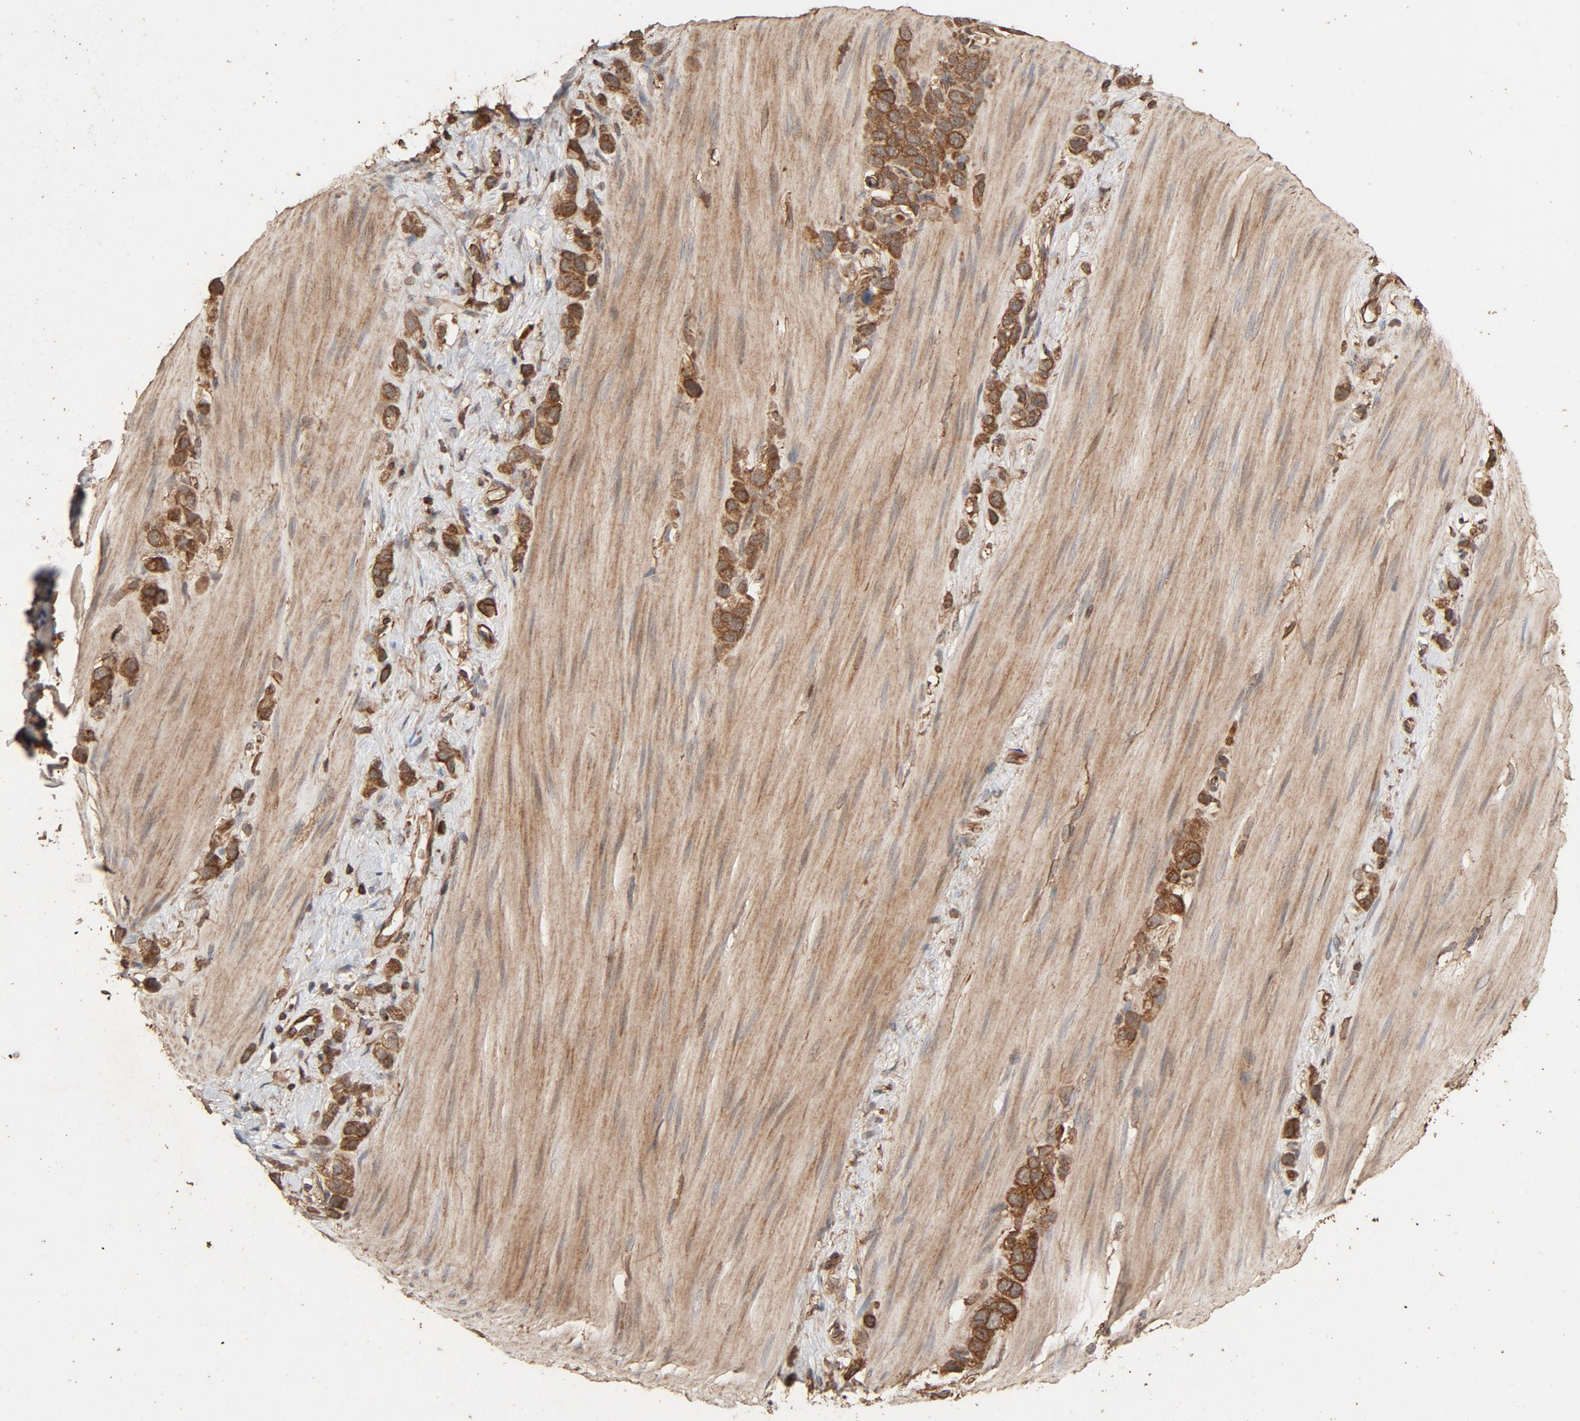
{"staining": {"intensity": "strong", "quantity": "25%-75%", "location": "cytoplasmic/membranous"}, "tissue": "stomach cancer", "cell_type": "Tumor cells", "image_type": "cancer", "snomed": [{"axis": "morphology", "description": "Normal tissue, NOS"}, {"axis": "morphology", "description": "Adenocarcinoma, NOS"}, {"axis": "morphology", "description": "Adenocarcinoma, High grade"}, {"axis": "topography", "description": "Stomach, upper"}, {"axis": "topography", "description": "Stomach"}], "caption": "This photomicrograph shows stomach cancer (adenocarcinoma) stained with IHC to label a protein in brown. The cytoplasmic/membranous of tumor cells show strong positivity for the protein. Nuclei are counter-stained blue.", "gene": "RPS6KA6", "patient": {"sex": "female", "age": 65}}